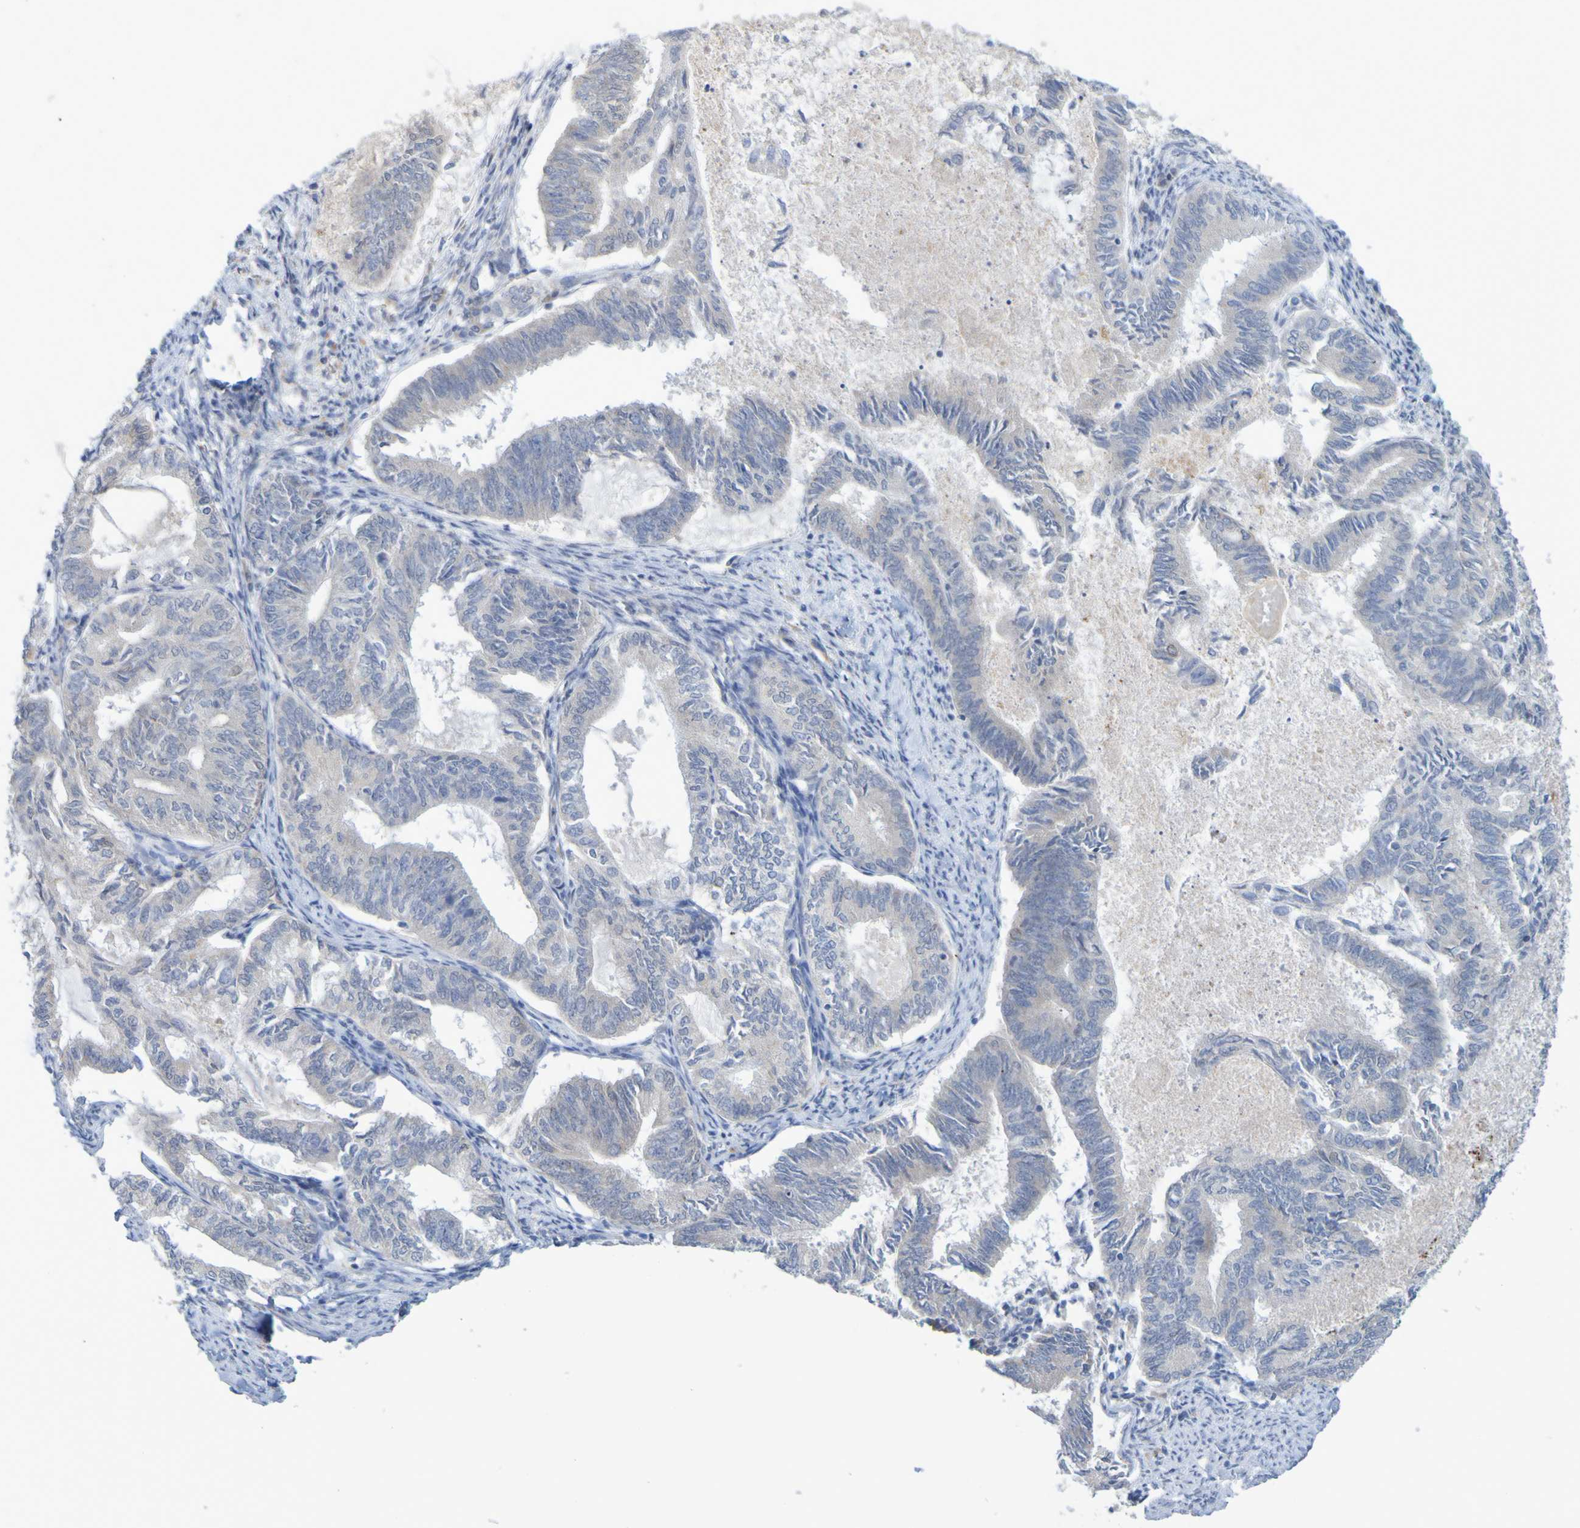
{"staining": {"intensity": "negative", "quantity": "none", "location": "none"}, "tissue": "endometrial cancer", "cell_type": "Tumor cells", "image_type": "cancer", "snomed": [{"axis": "morphology", "description": "Adenocarcinoma, NOS"}, {"axis": "topography", "description": "Endometrium"}], "caption": "IHC photomicrograph of endometrial adenocarcinoma stained for a protein (brown), which demonstrates no staining in tumor cells.", "gene": "LILRB5", "patient": {"sex": "female", "age": 86}}